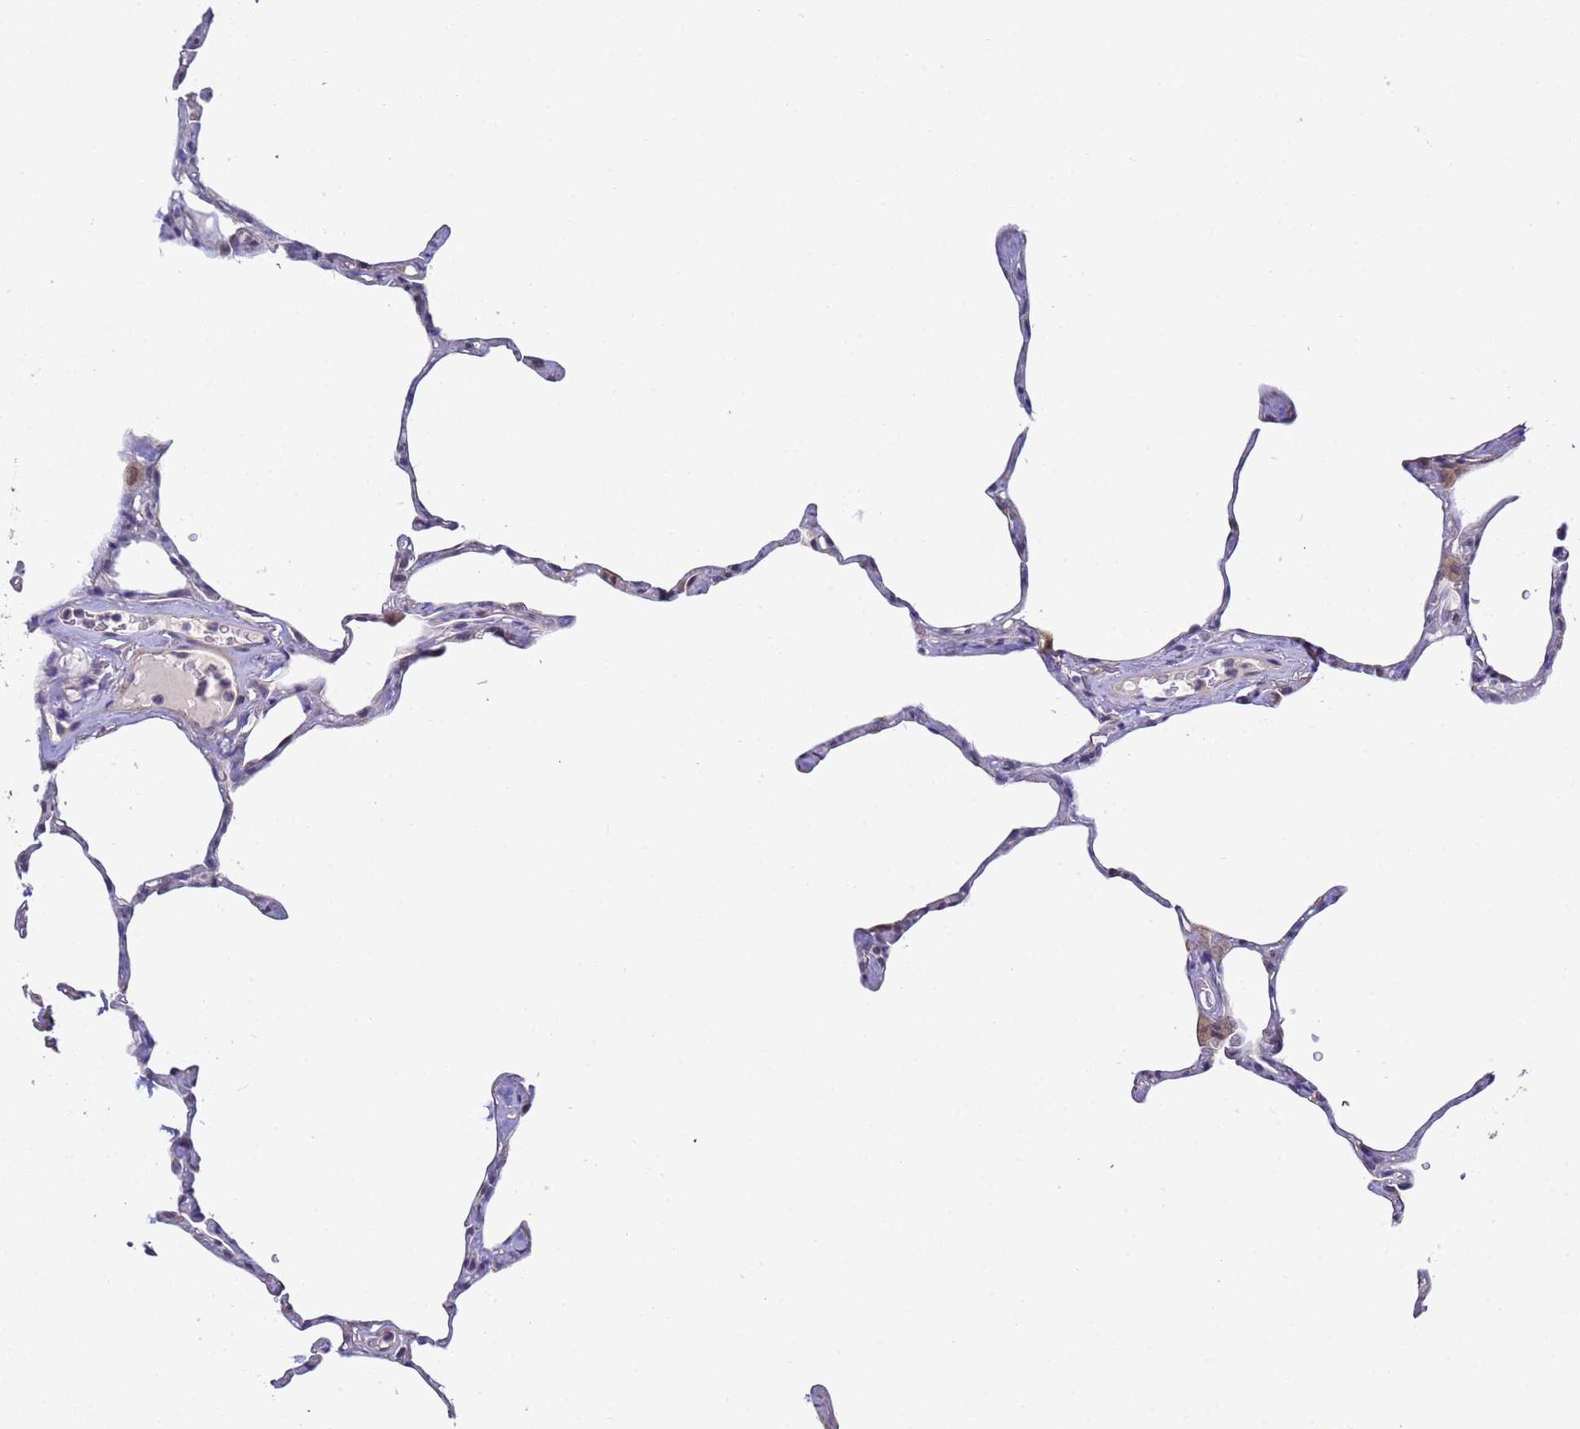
{"staining": {"intensity": "weak", "quantity": "<25%", "location": "cytoplasmic/membranous"}, "tissue": "lung", "cell_type": "Alveolar cells", "image_type": "normal", "snomed": [{"axis": "morphology", "description": "Normal tissue, NOS"}, {"axis": "topography", "description": "Lung"}], "caption": "Protein analysis of benign lung displays no significant positivity in alveolar cells.", "gene": "CLHC1", "patient": {"sex": "male", "age": 65}}